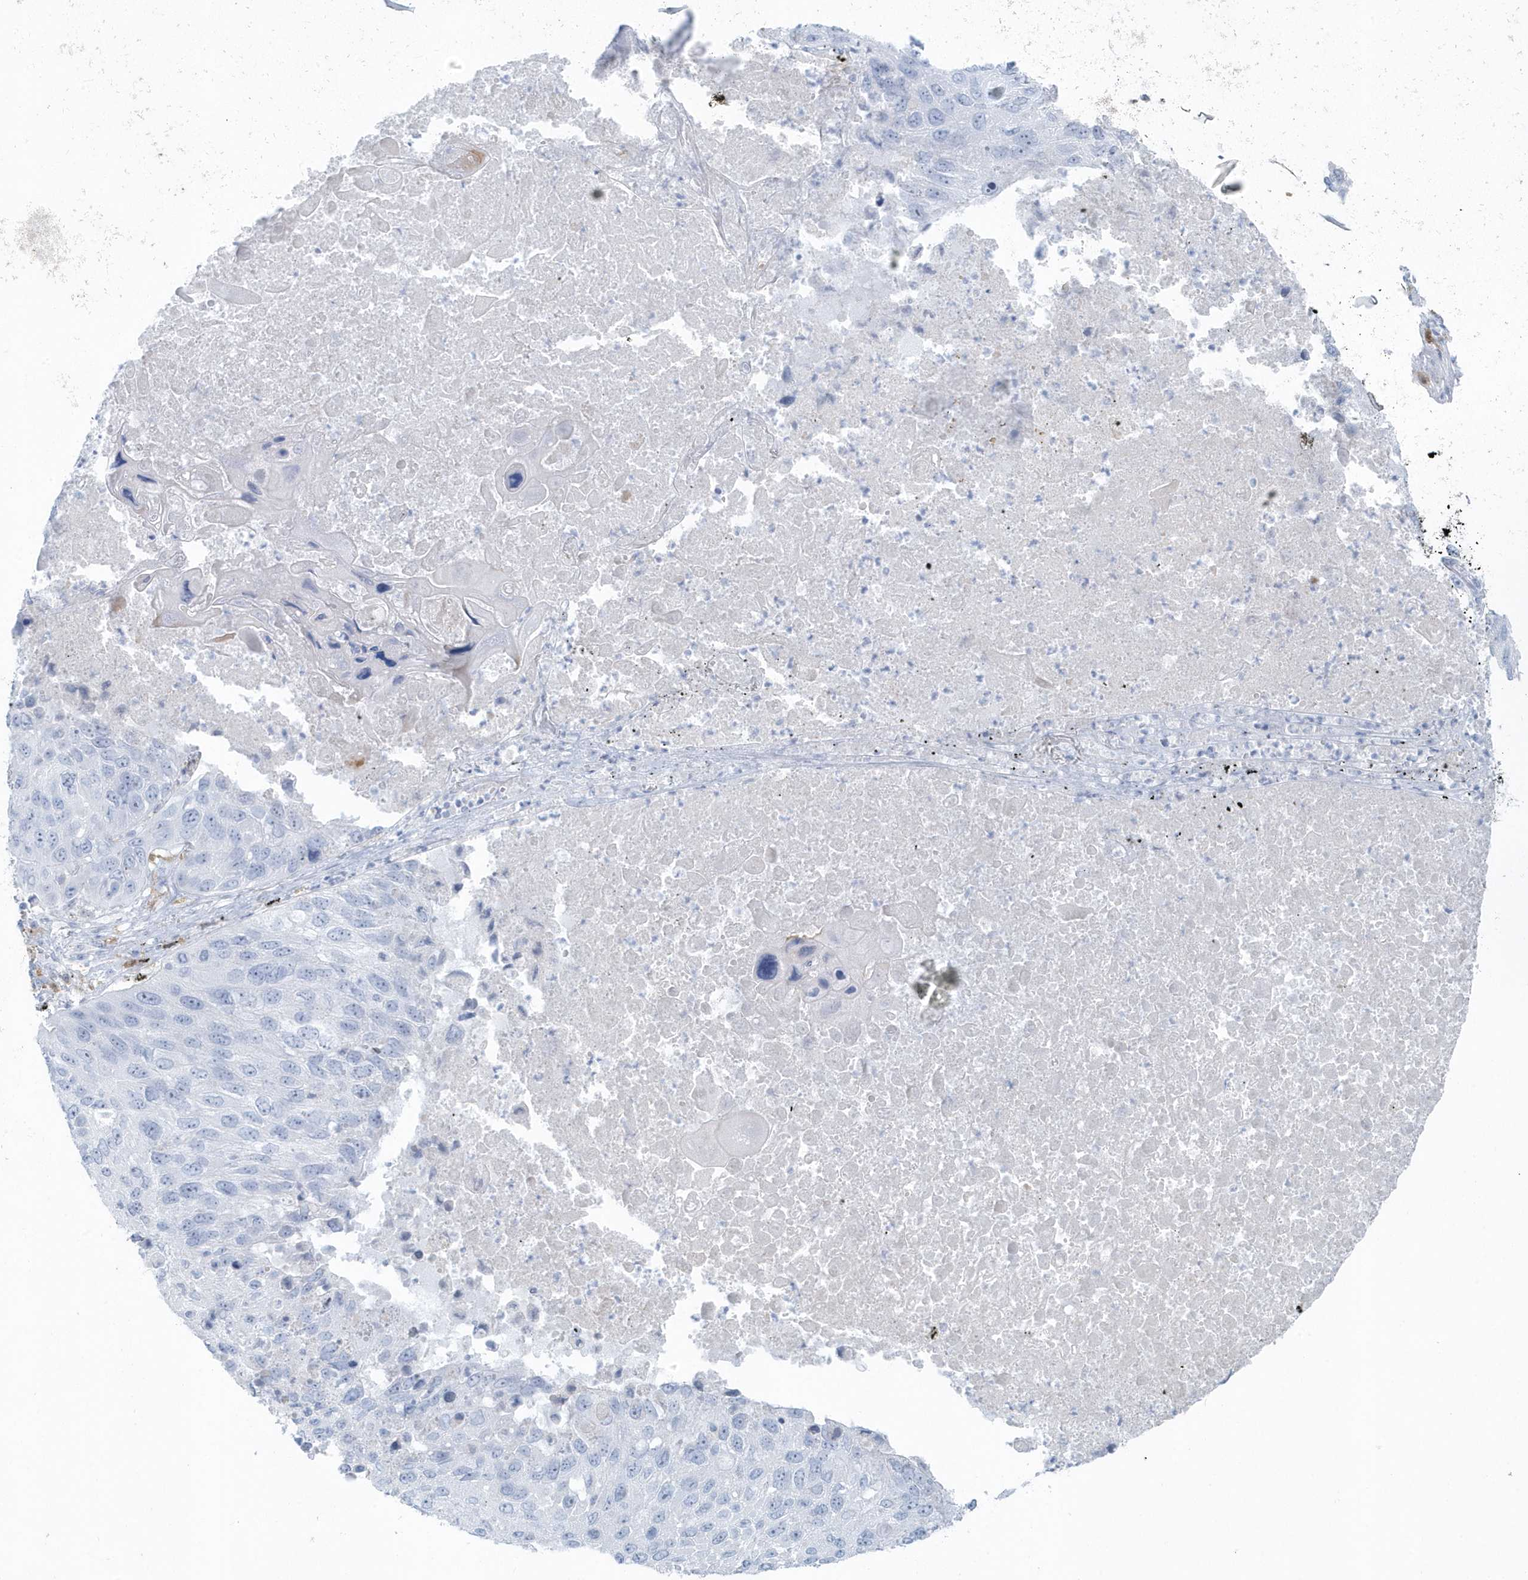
{"staining": {"intensity": "negative", "quantity": "none", "location": "none"}, "tissue": "lung cancer", "cell_type": "Tumor cells", "image_type": "cancer", "snomed": [{"axis": "morphology", "description": "Squamous cell carcinoma, NOS"}, {"axis": "topography", "description": "Lung"}], "caption": "Image shows no significant protein staining in tumor cells of lung squamous cell carcinoma.", "gene": "FAM98A", "patient": {"sex": "male", "age": 61}}